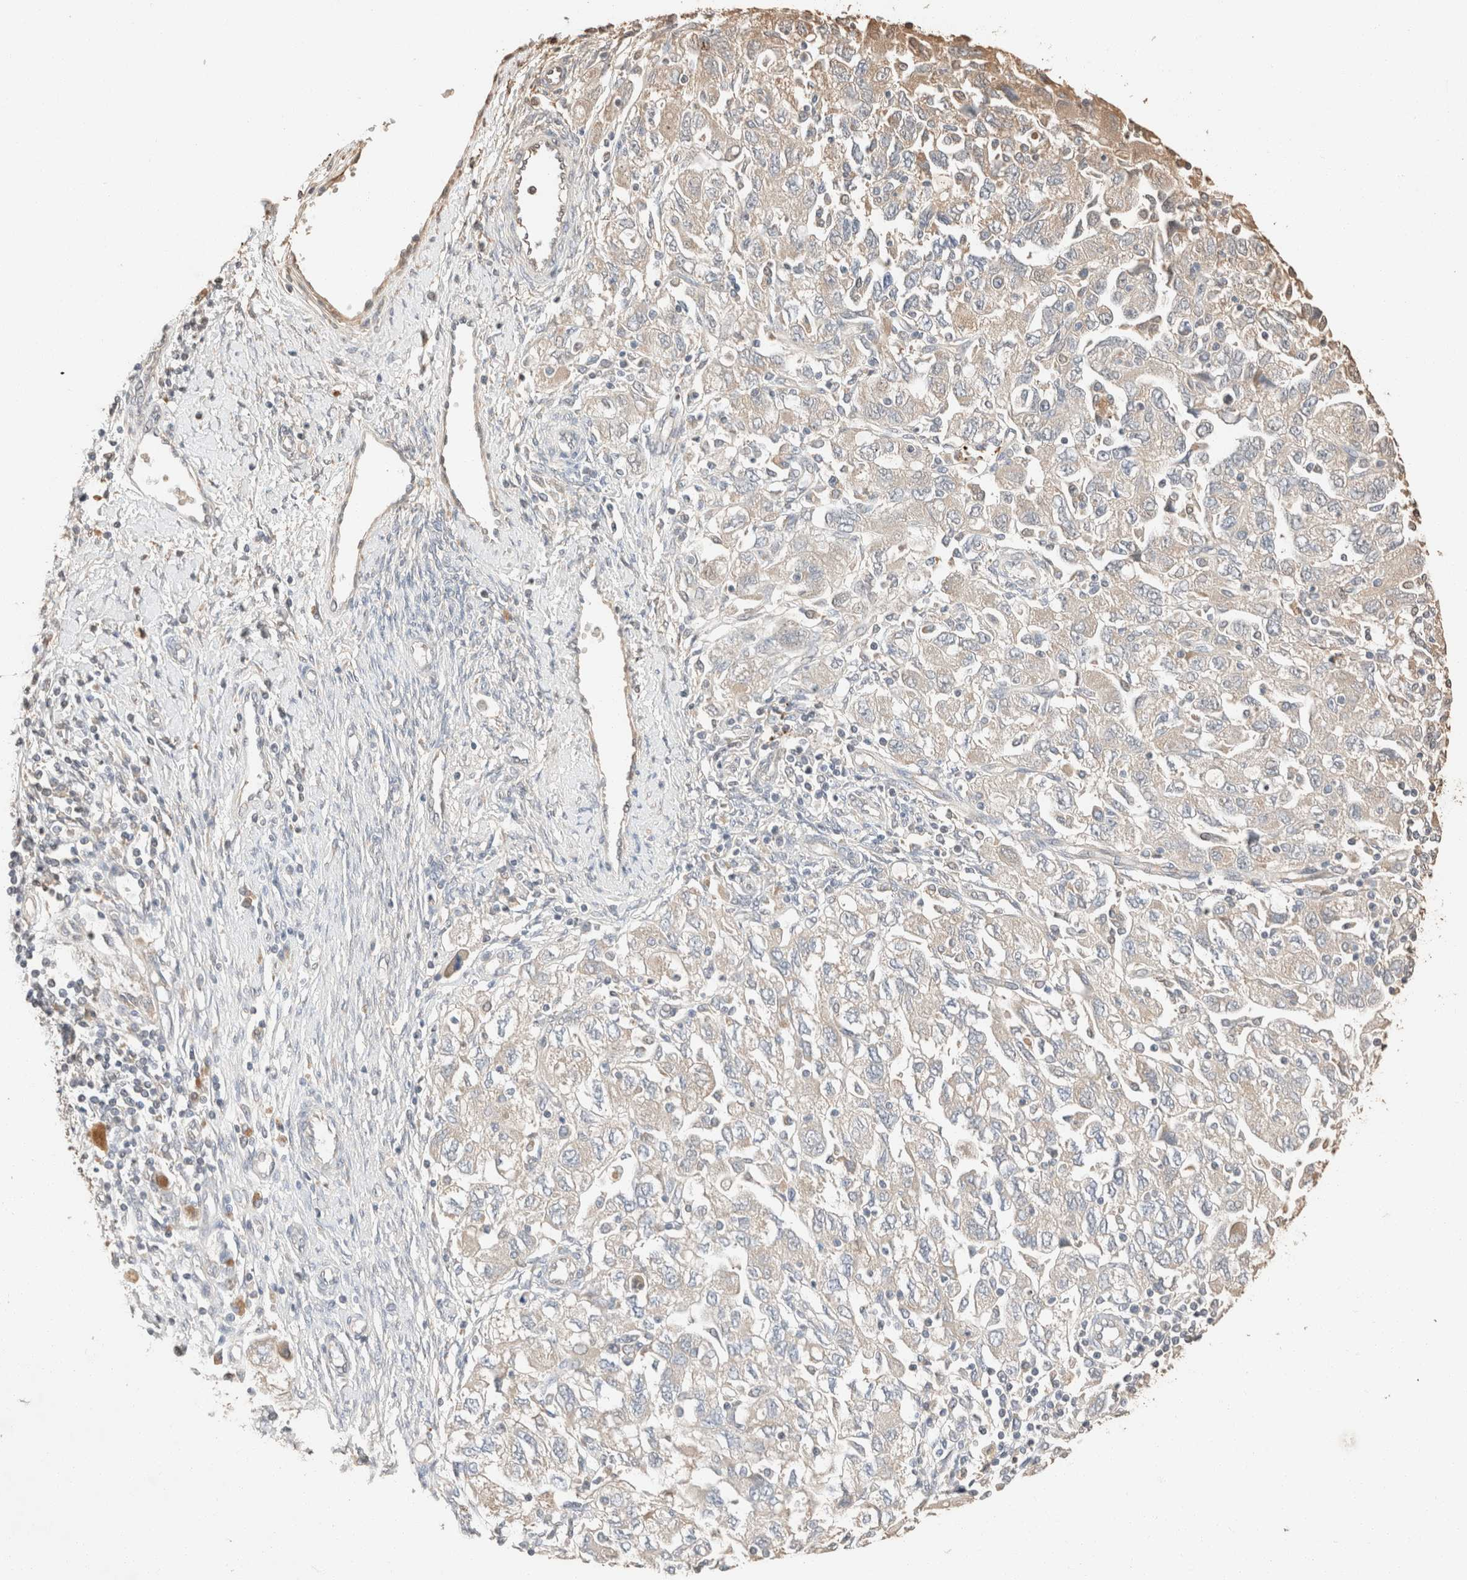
{"staining": {"intensity": "negative", "quantity": "none", "location": "none"}, "tissue": "ovarian cancer", "cell_type": "Tumor cells", "image_type": "cancer", "snomed": [{"axis": "morphology", "description": "Carcinoma, NOS"}, {"axis": "morphology", "description": "Cystadenocarcinoma, serous, NOS"}, {"axis": "topography", "description": "Ovary"}], "caption": "Protein analysis of ovarian cancer shows no significant staining in tumor cells.", "gene": "TUBD1", "patient": {"sex": "female", "age": 69}}